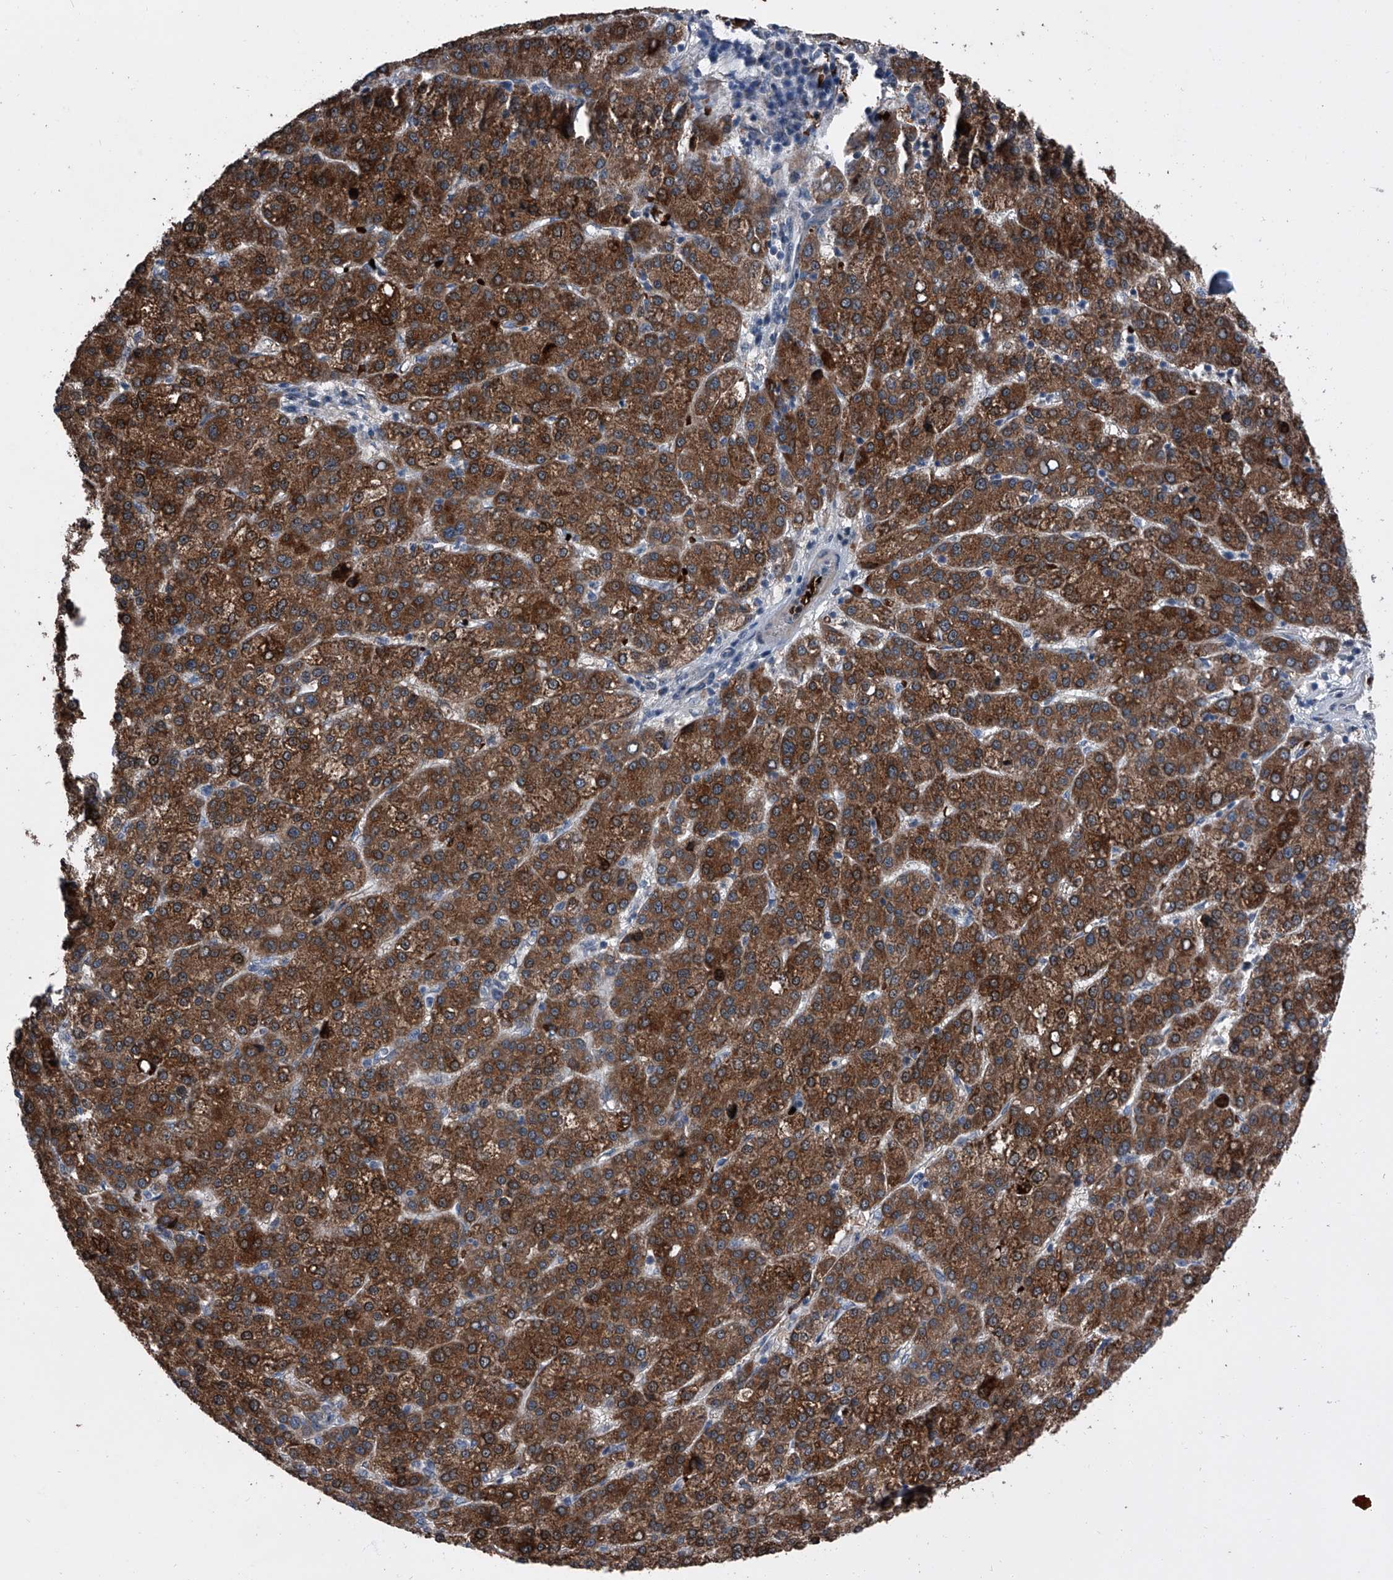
{"staining": {"intensity": "moderate", "quantity": ">75%", "location": "cytoplasmic/membranous"}, "tissue": "liver cancer", "cell_type": "Tumor cells", "image_type": "cancer", "snomed": [{"axis": "morphology", "description": "Carcinoma, Hepatocellular, NOS"}, {"axis": "topography", "description": "Liver"}], "caption": "A medium amount of moderate cytoplasmic/membranous staining is present in approximately >75% of tumor cells in liver cancer (hepatocellular carcinoma) tissue. Using DAB (brown) and hematoxylin (blue) stains, captured at high magnification using brightfield microscopy.", "gene": "CEP85L", "patient": {"sex": "female", "age": 58}}